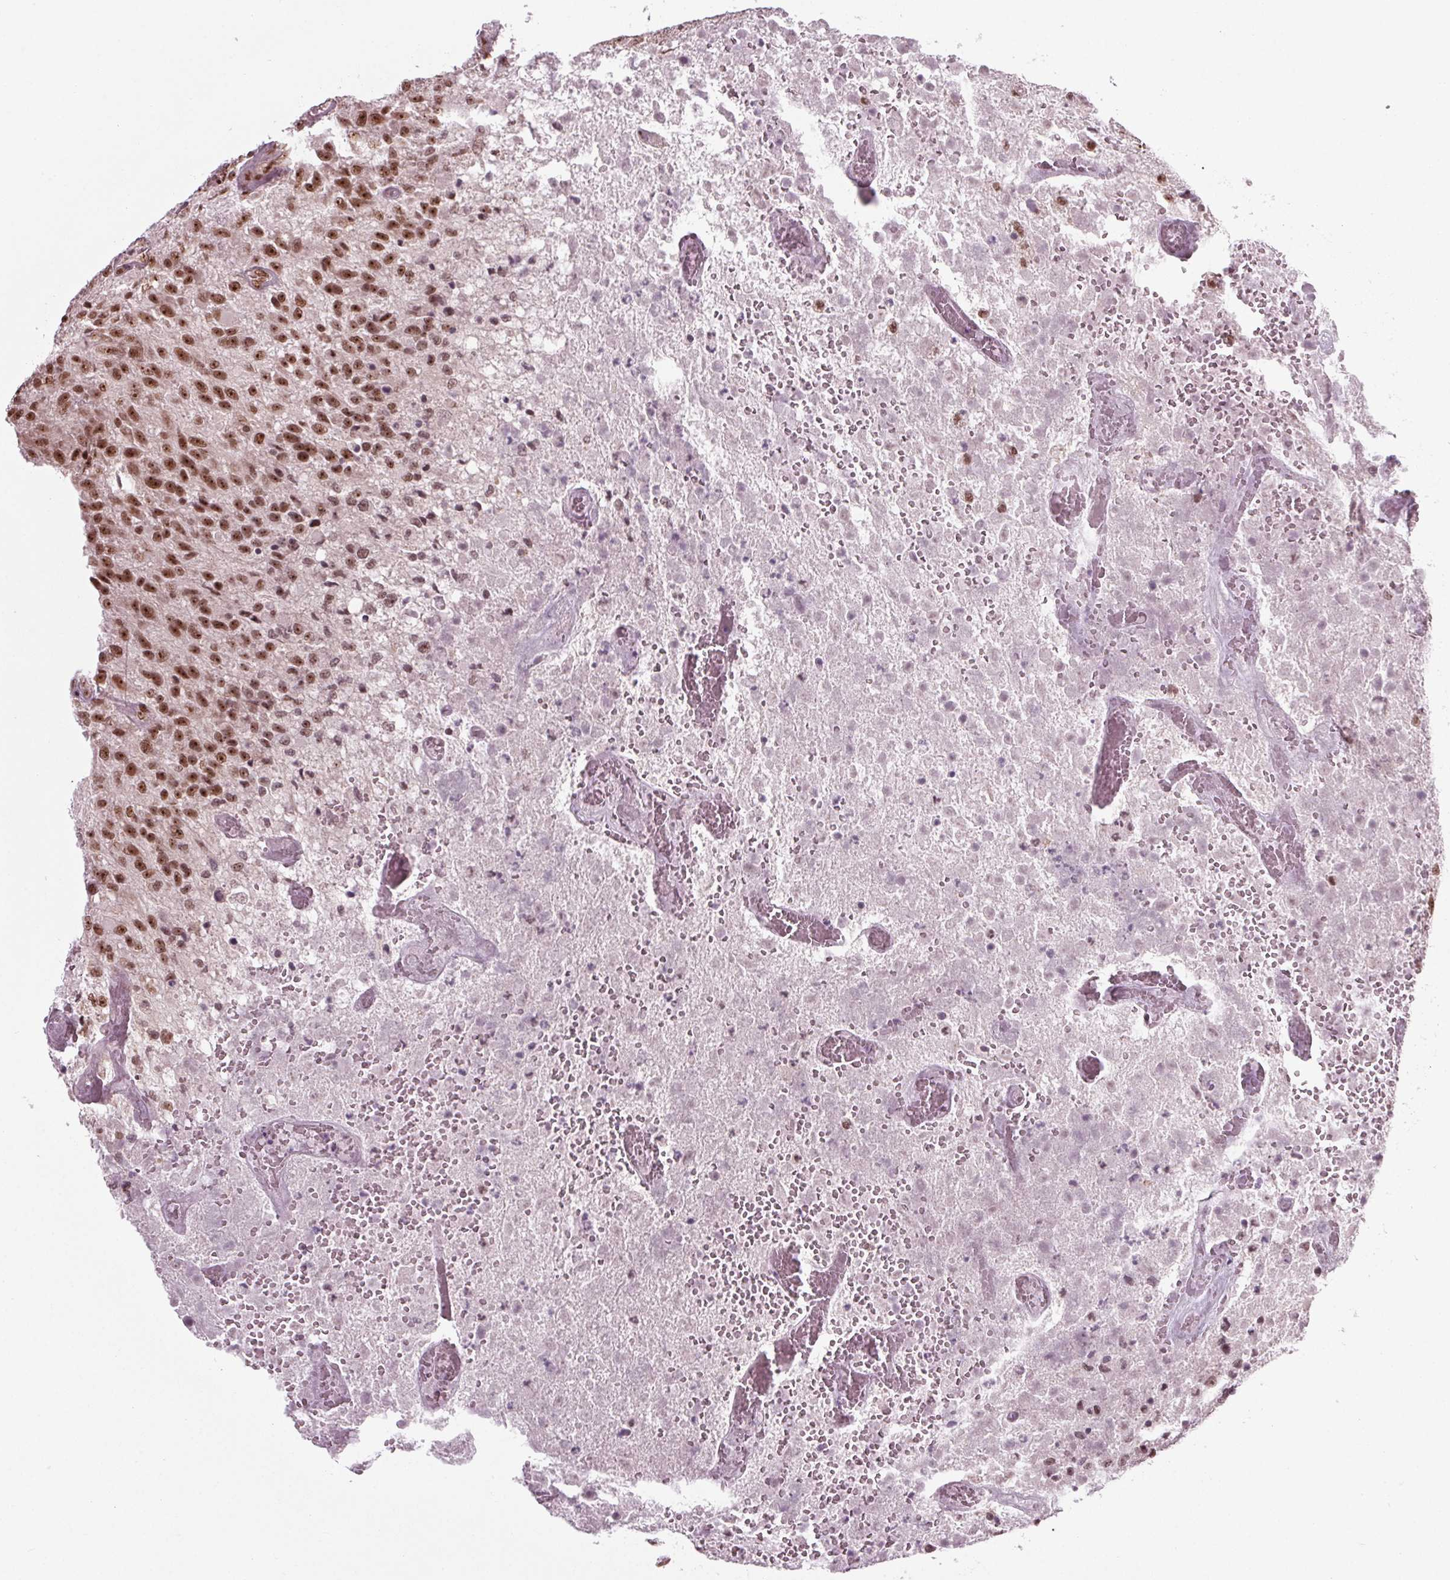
{"staining": {"intensity": "moderate", "quantity": ">75%", "location": "nuclear"}, "tissue": "glioma", "cell_type": "Tumor cells", "image_type": "cancer", "snomed": [{"axis": "morphology", "description": "Glioma, malignant, Low grade"}, {"axis": "topography", "description": "Brain"}], "caption": "Brown immunohistochemical staining in human glioma reveals moderate nuclear positivity in about >75% of tumor cells.", "gene": "DDX41", "patient": {"sex": "male", "age": 66}}